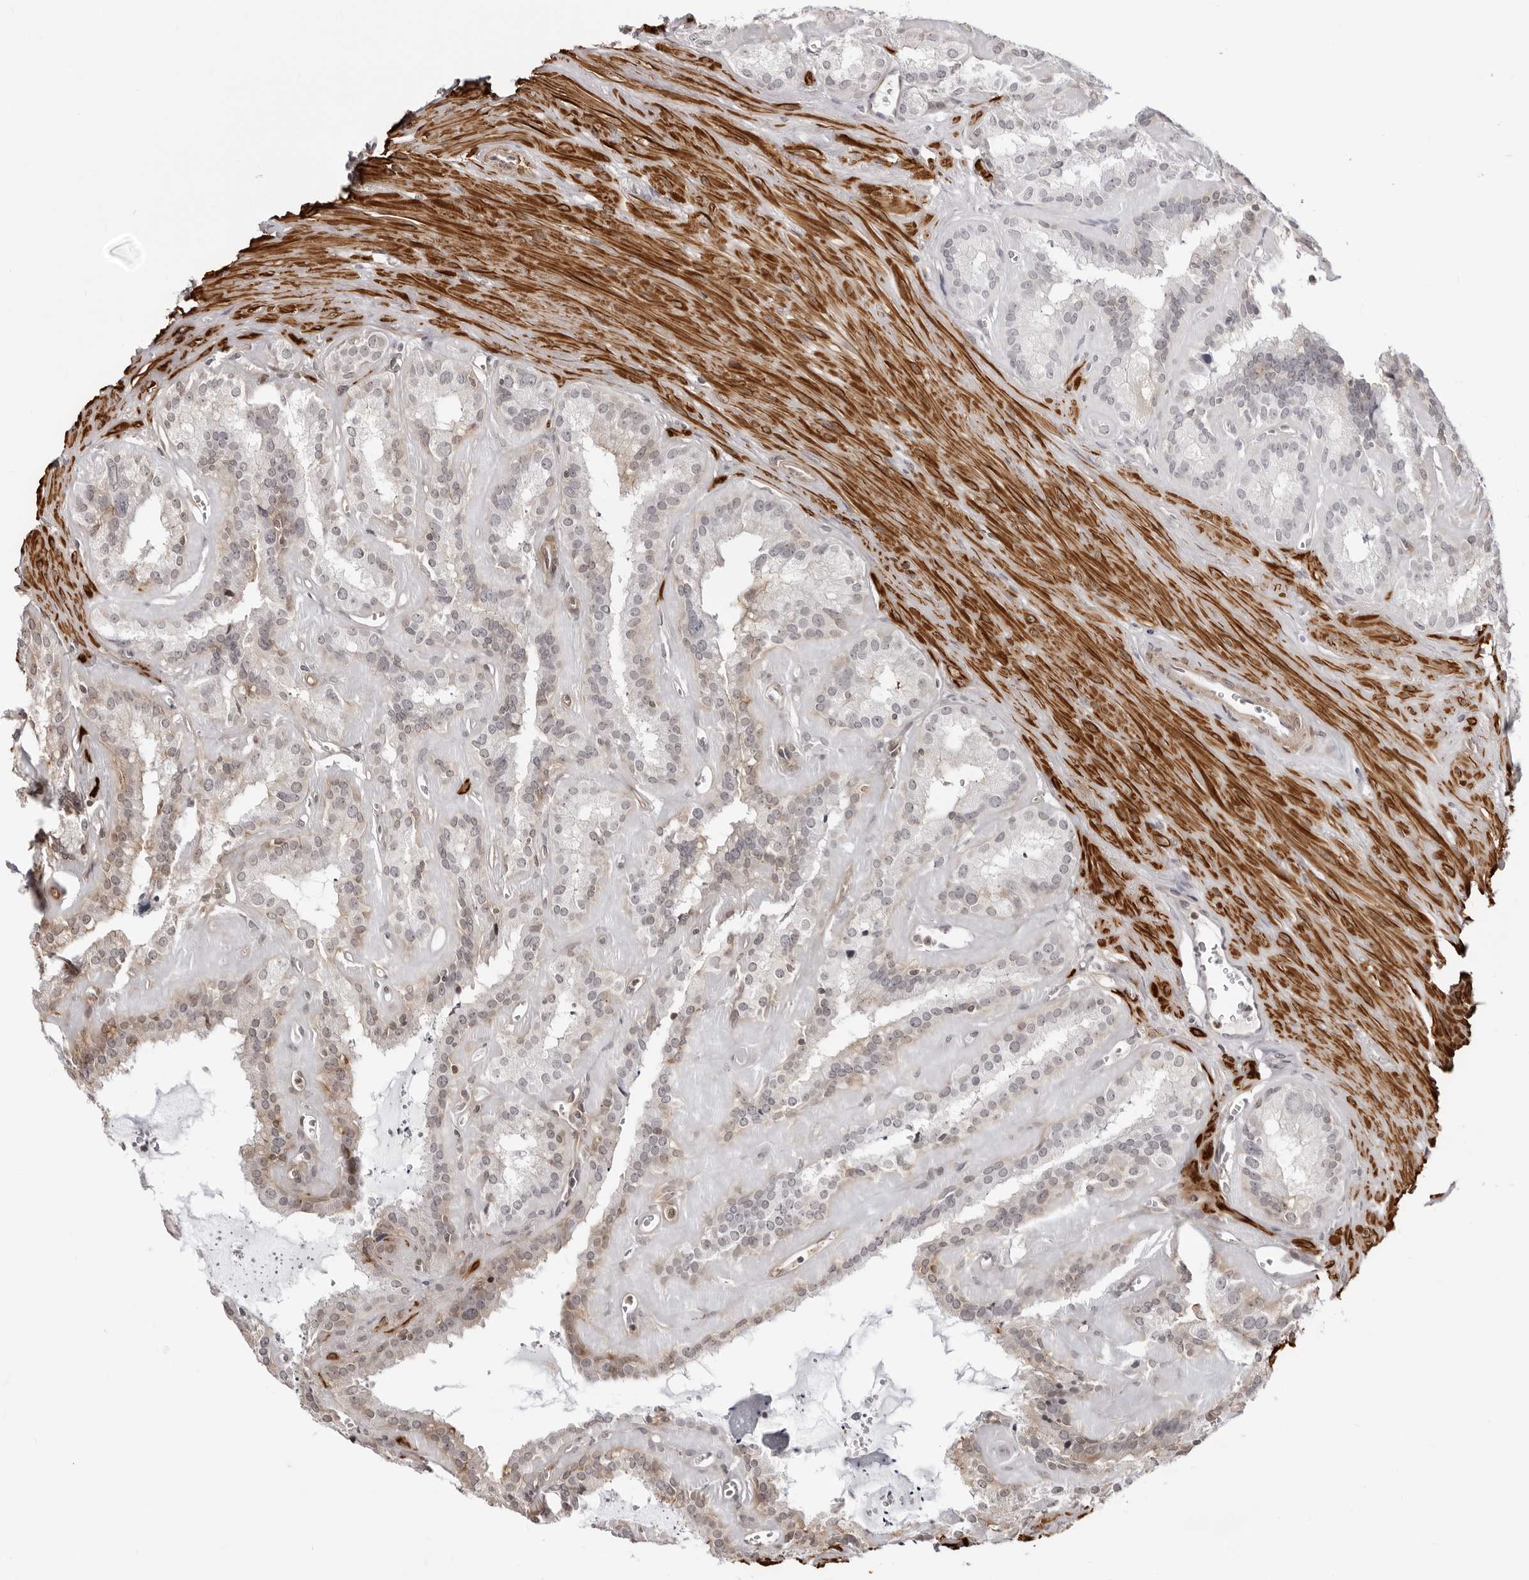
{"staining": {"intensity": "negative", "quantity": "none", "location": "none"}, "tissue": "seminal vesicle", "cell_type": "Glandular cells", "image_type": "normal", "snomed": [{"axis": "morphology", "description": "Normal tissue, NOS"}, {"axis": "topography", "description": "Prostate"}, {"axis": "topography", "description": "Seminal veicle"}], "caption": "Glandular cells are negative for protein expression in unremarkable human seminal vesicle. (DAB (3,3'-diaminobenzidine) immunohistochemistry (IHC) visualized using brightfield microscopy, high magnification).", "gene": "UNK", "patient": {"sex": "male", "age": 59}}